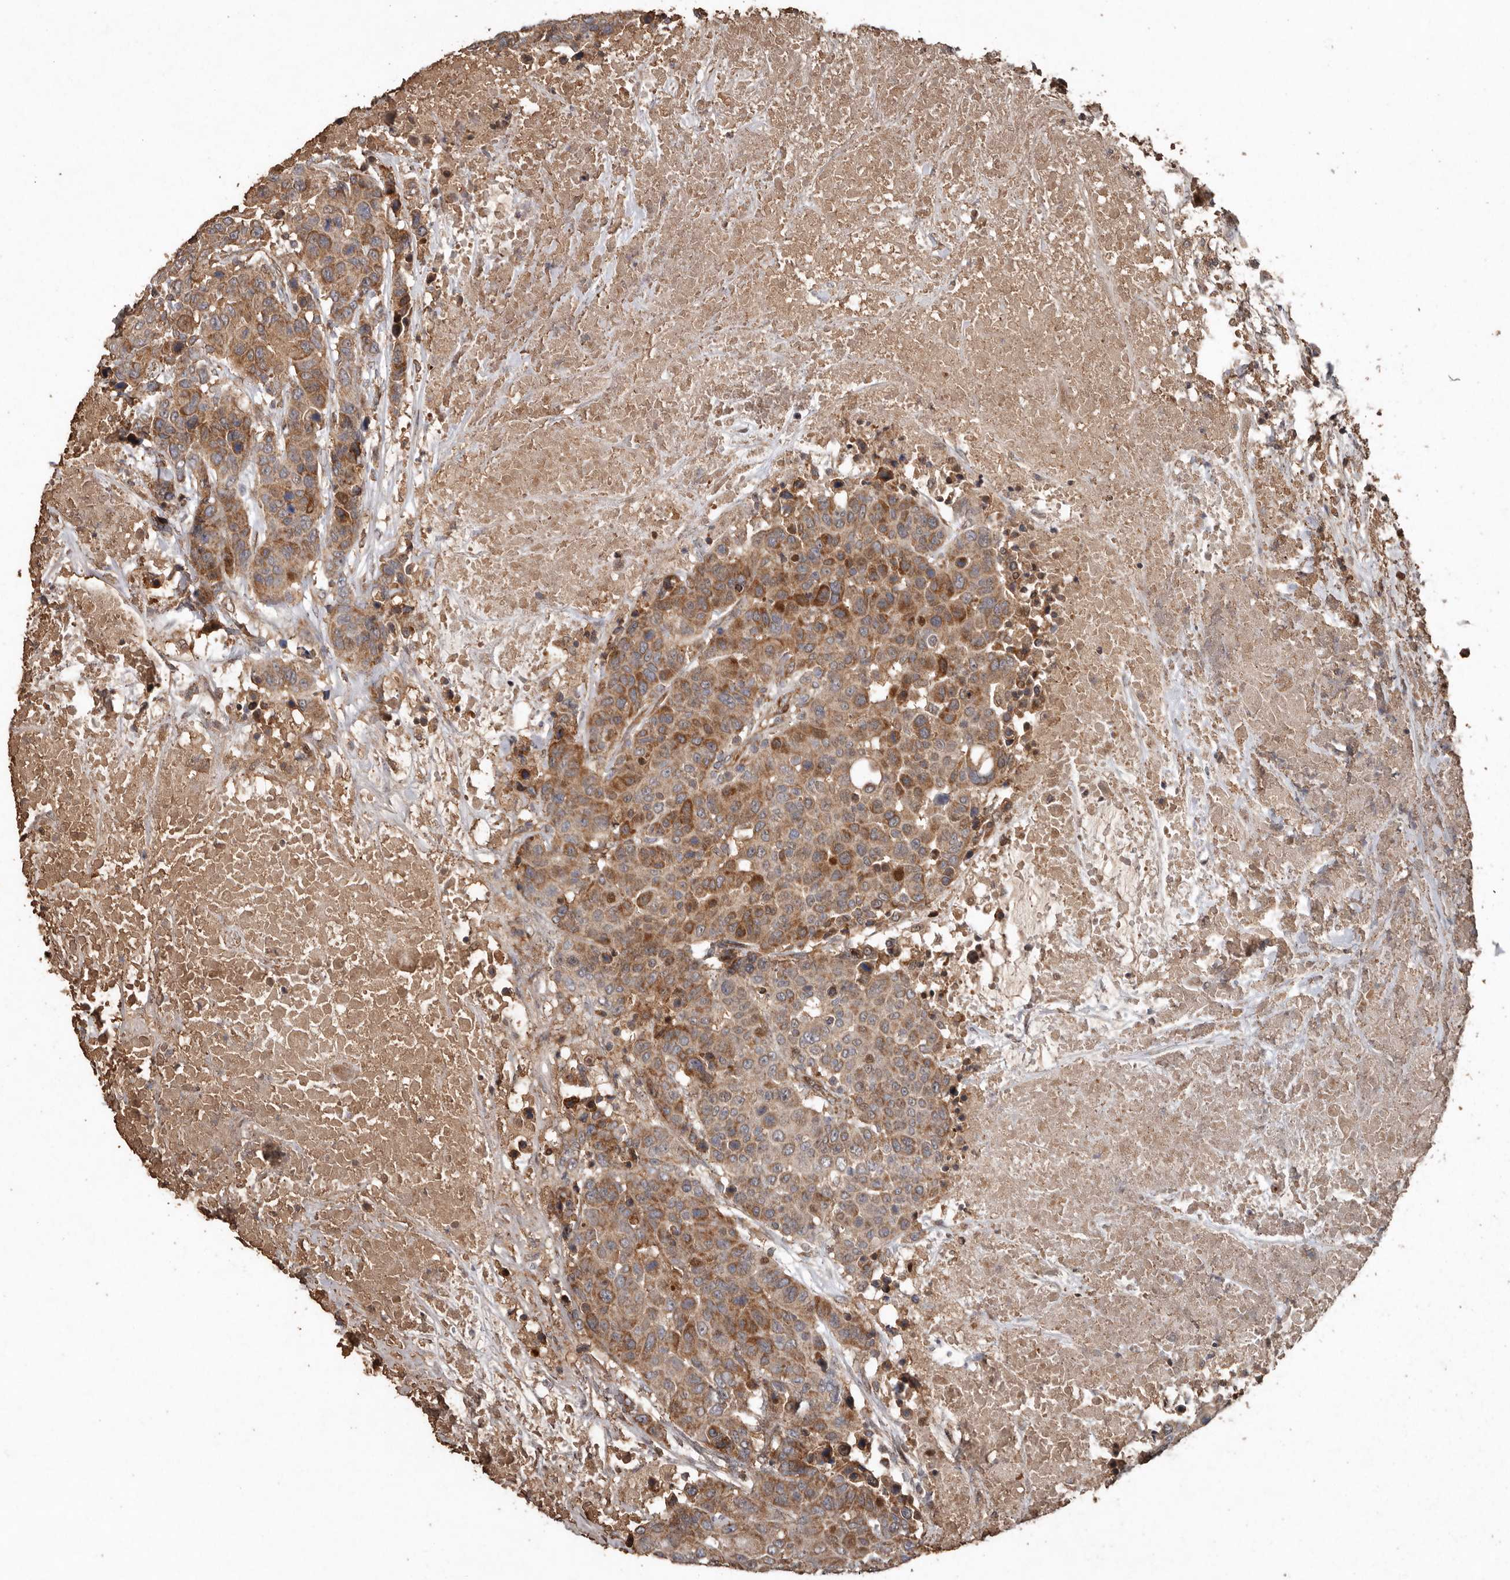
{"staining": {"intensity": "moderate", "quantity": ">75%", "location": "cytoplasmic/membranous"}, "tissue": "breast cancer", "cell_type": "Tumor cells", "image_type": "cancer", "snomed": [{"axis": "morphology", "description": "Duct carcinoma"}, {"axis": "topography", "description": "Breast"}], "caption": "Moderate cytoplasmic/membranous protein expression is seen in approximately >75% of tumor cells in infiltrating ductal carcinoma (breast). Nuclei are stained in blue.", "gene": "RANBP17", "patient": {"sex": "female", "age": 37}}